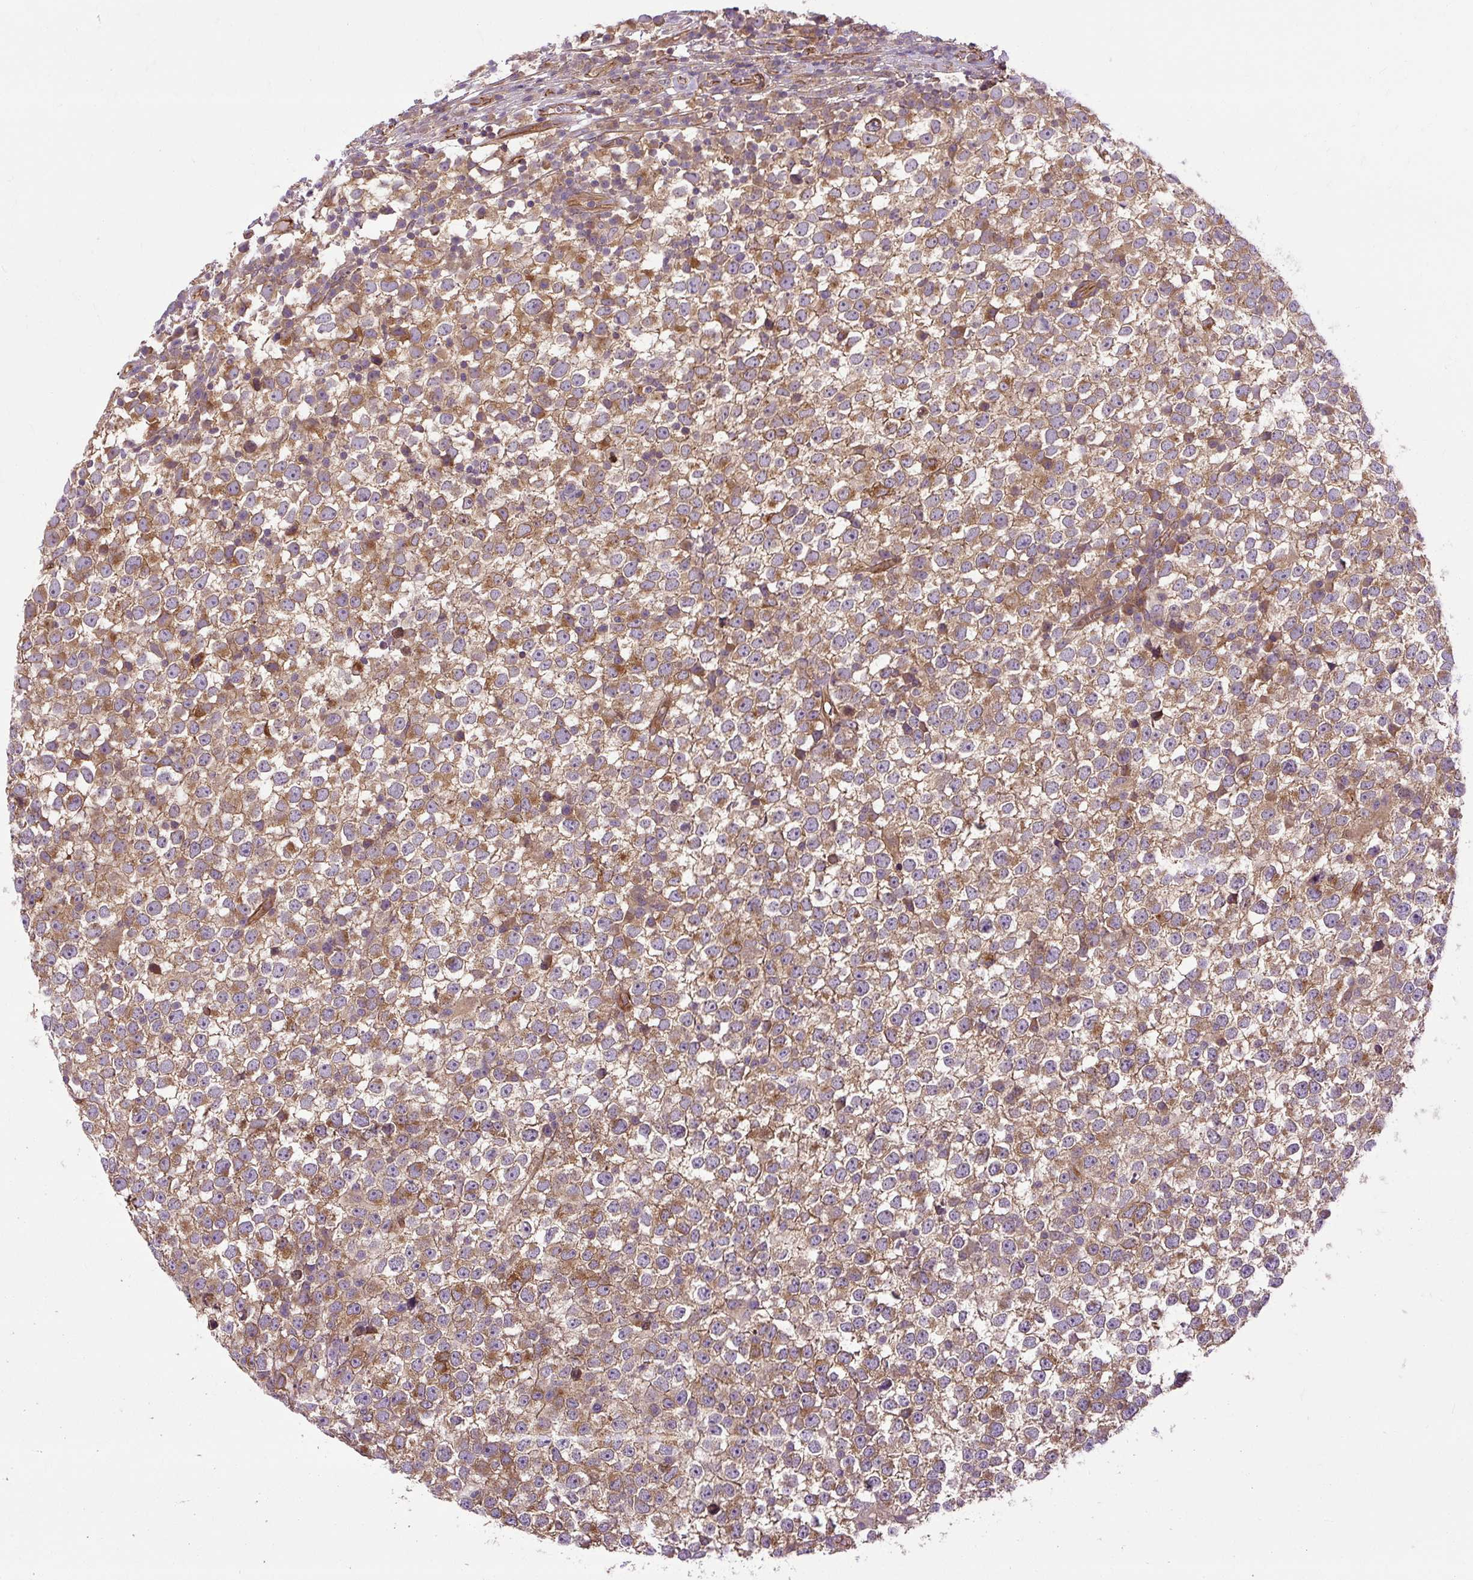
{"staining": {"intensity": "moderate", "quantity": ">75%", "location": "cytoplasmic/membranous"}, "tissue": "testis cancer", "cell_type": "Tumor cells", "image_type": "cancer", "snomed": [{"axis": "morphology", "description": "Seminoma, NOS"}, {"axis": "topography", "description": "Testis"}], "caption": "An immunohistochemistry (IHC) histopathology image of tumor tissue is shown. Protein staining in brown shows moderate cytoplasmic/membranous positivity in testis seminoma within tumor cells.", "gene": "CCDC93", "patient": {"sex": "male", "age": 65}}